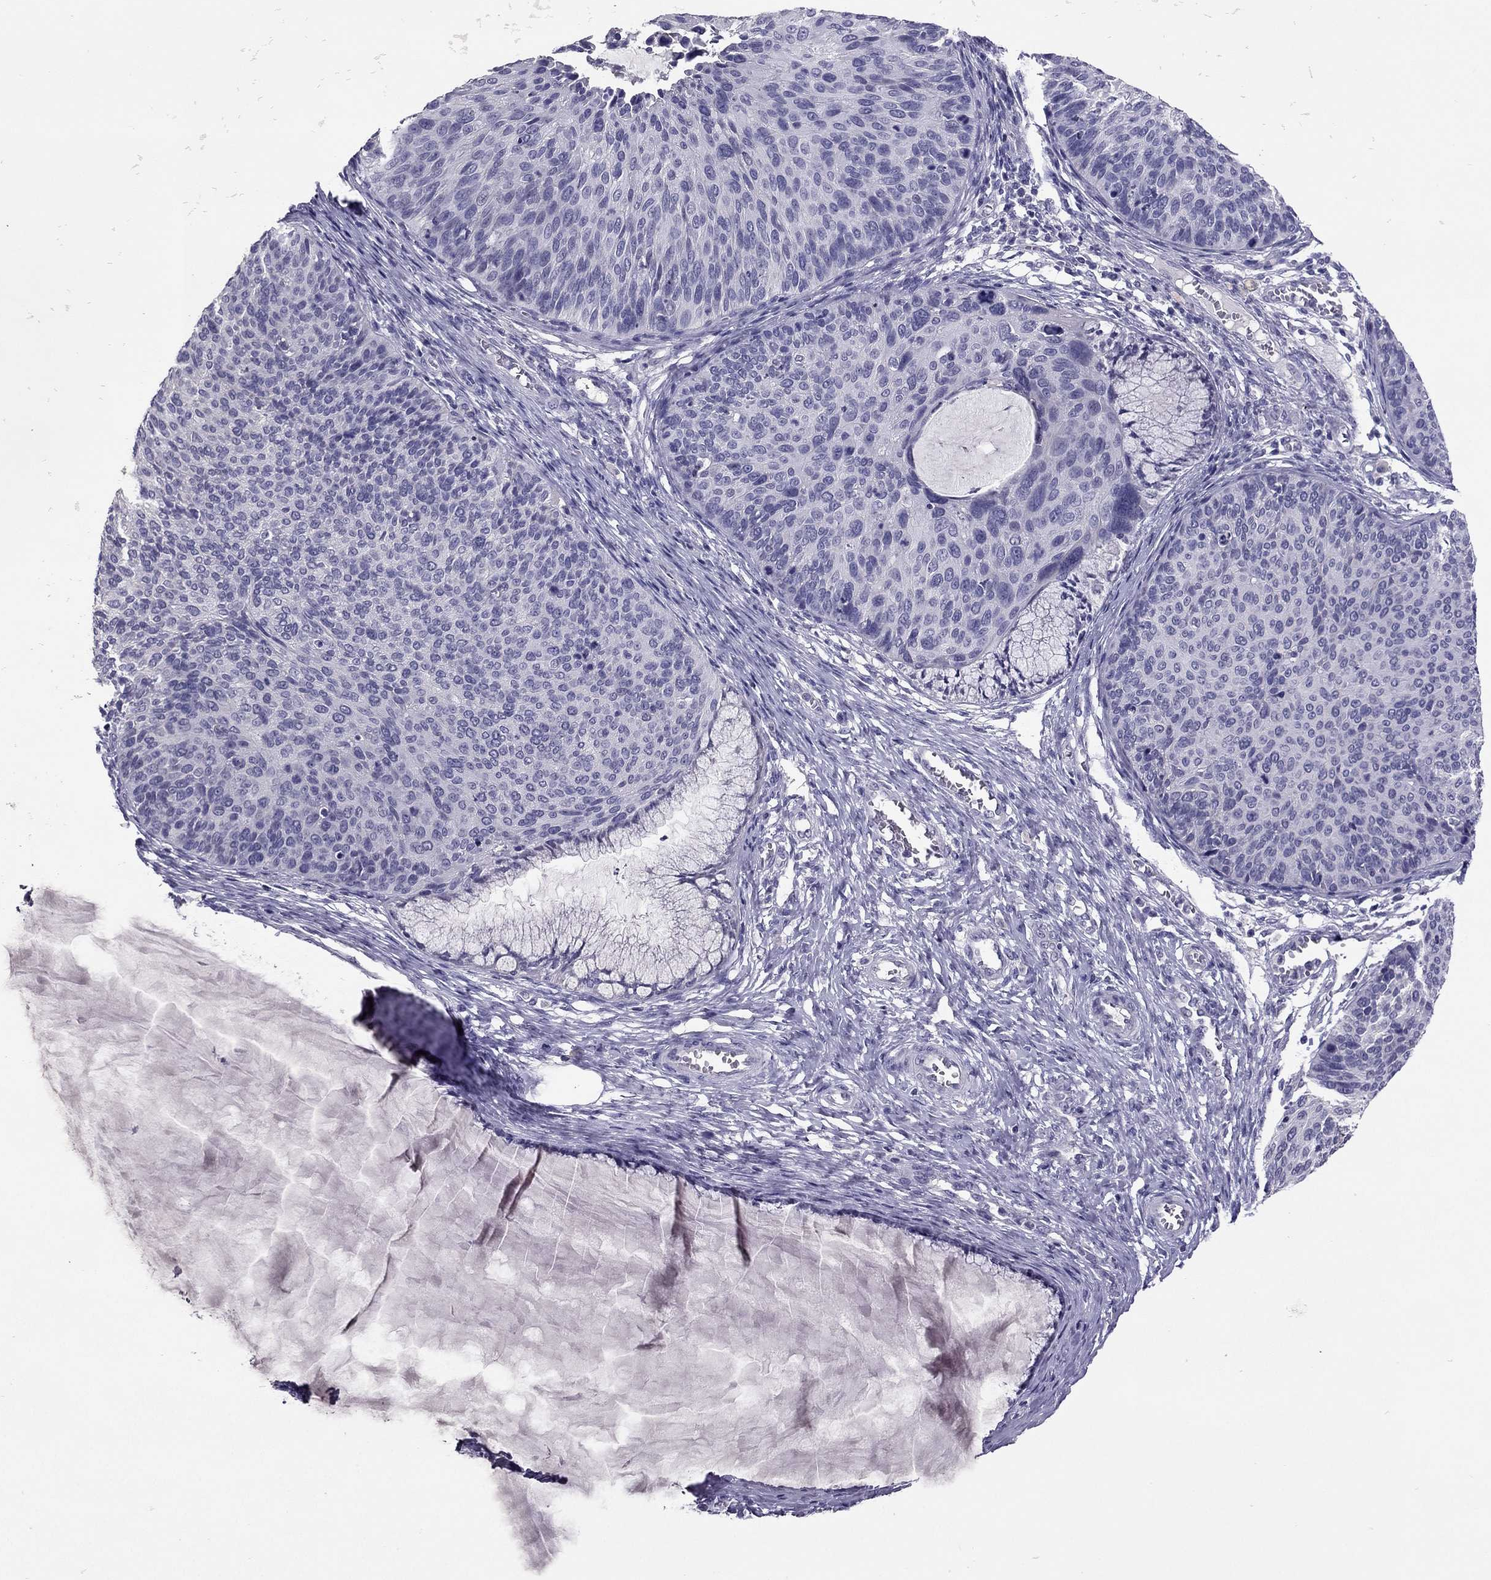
{"staining": {"intensity": "negative", "quantity": "none", "location": "none"}, "tissue": "cervical cancer", "cell_type": "Tumor cells", "image_type": "cancer", "snomed": [{"axis": "morphology", "description": "Squamous cell carcinoma, NOS"}, {"axis": "topography", "description": "Cervix"}], "caption": "A histopathology image of squamous cell carcinoma (cervical) stained for a protein shows no brown staining in tumor cells. (Immunohistochemistry, brightfield microscopy, high magnification).", "gene": "RHO", "patient": {"sex": "female", "age": 36}}